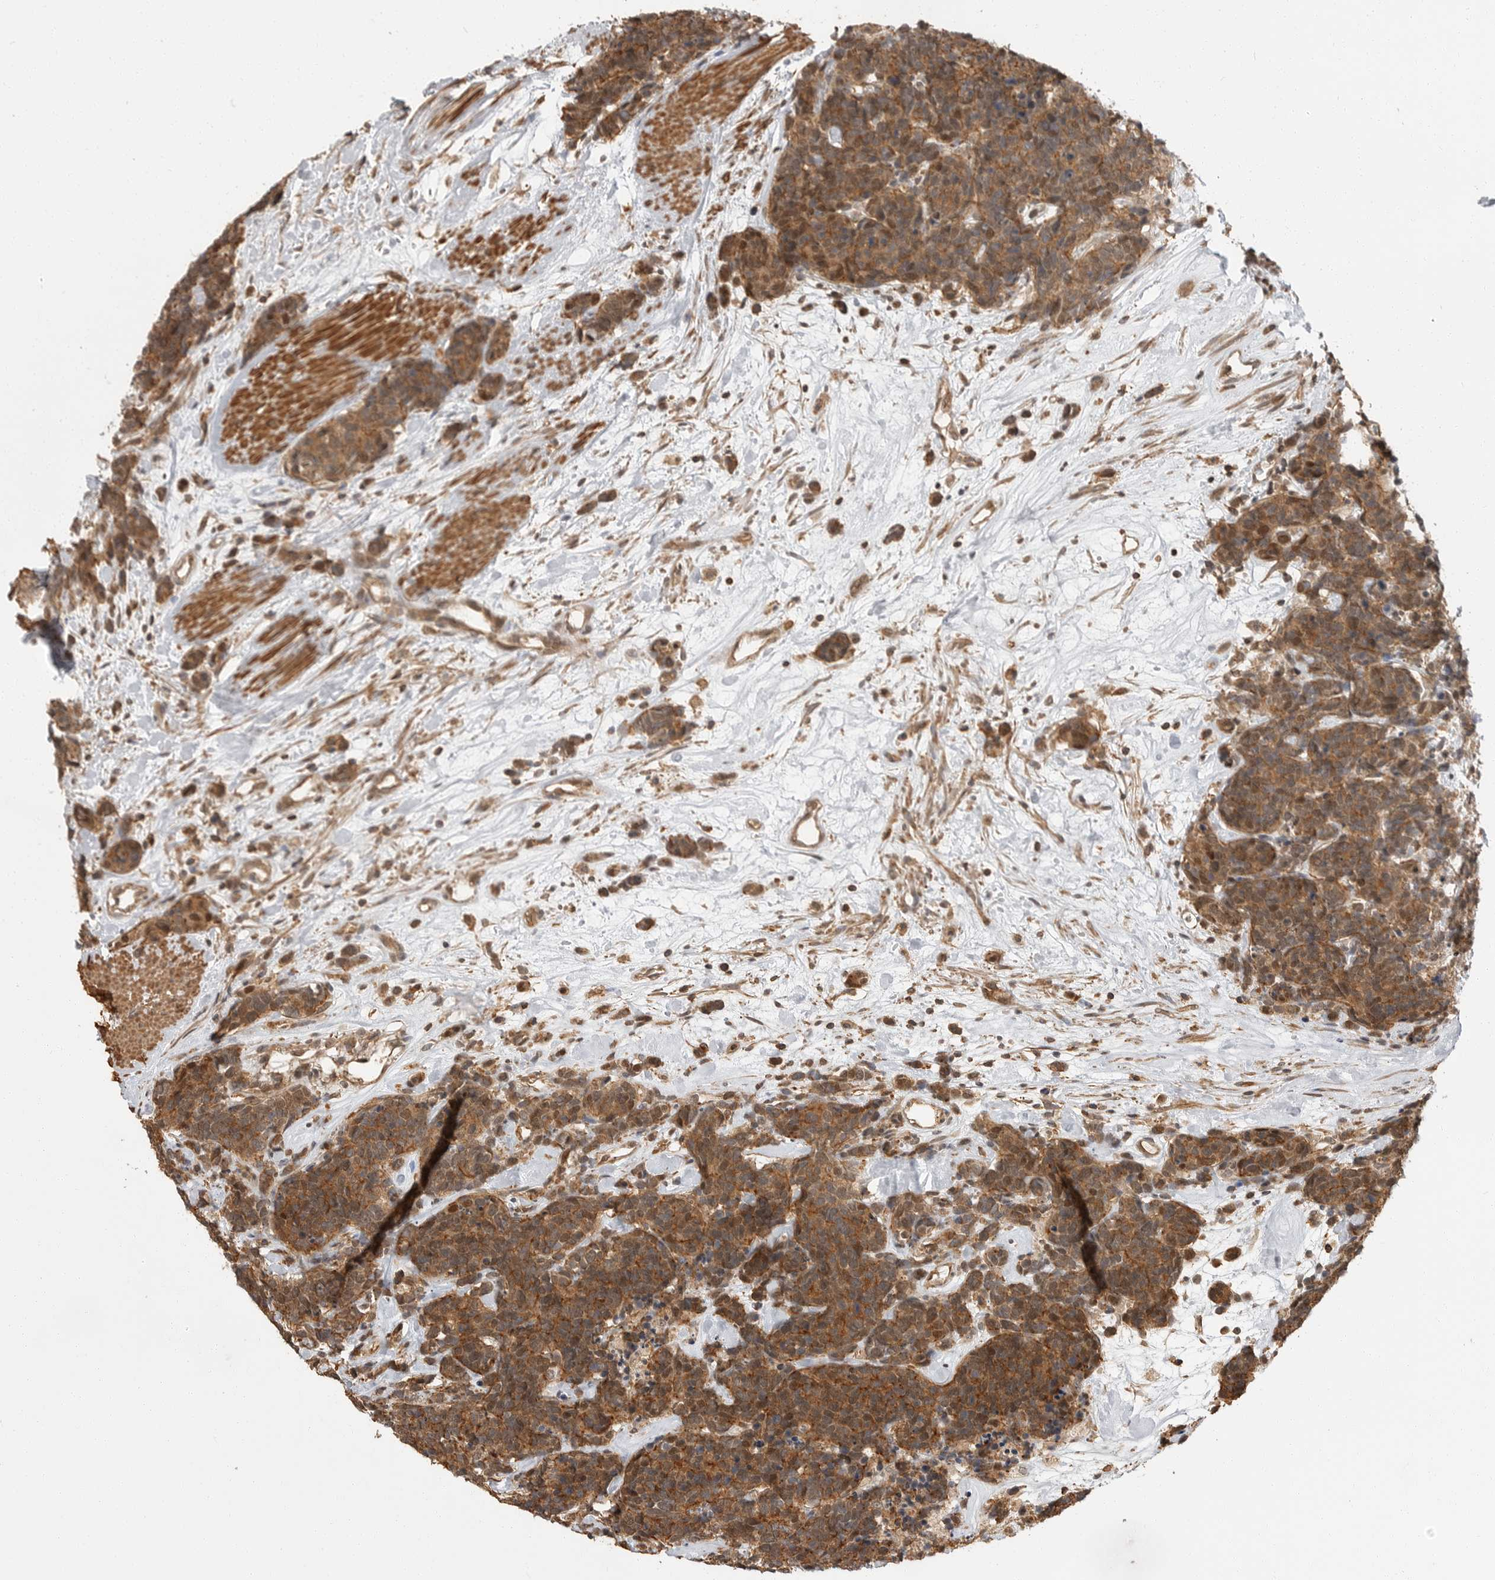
{"staining": {"intensity": "moderate", "quantity": ">75%", "location": "cytoplasmic/membranous"}, "tissue": "carcinoid", "cell_type": "Tumor cells", "image_type": "cancer", "snomed": [{"axis": "morphology", "description": "Carcinoma, NOS"}, {"axis": "morphology", "description": "Carcinoid, malignant, NOS"}, {"axis": "topography", "description": "Urinary bladder"}], "caption": "Immunohistochemistry (IHC) histopathology image of carcinoma stained for a protein (brown), which exhibits medium levels of moderate cytoplasmic/membranous positivity in about >75% of tumor cells.", "gene": "ERN1", "patient": {"sex": "male", "age": 57}}